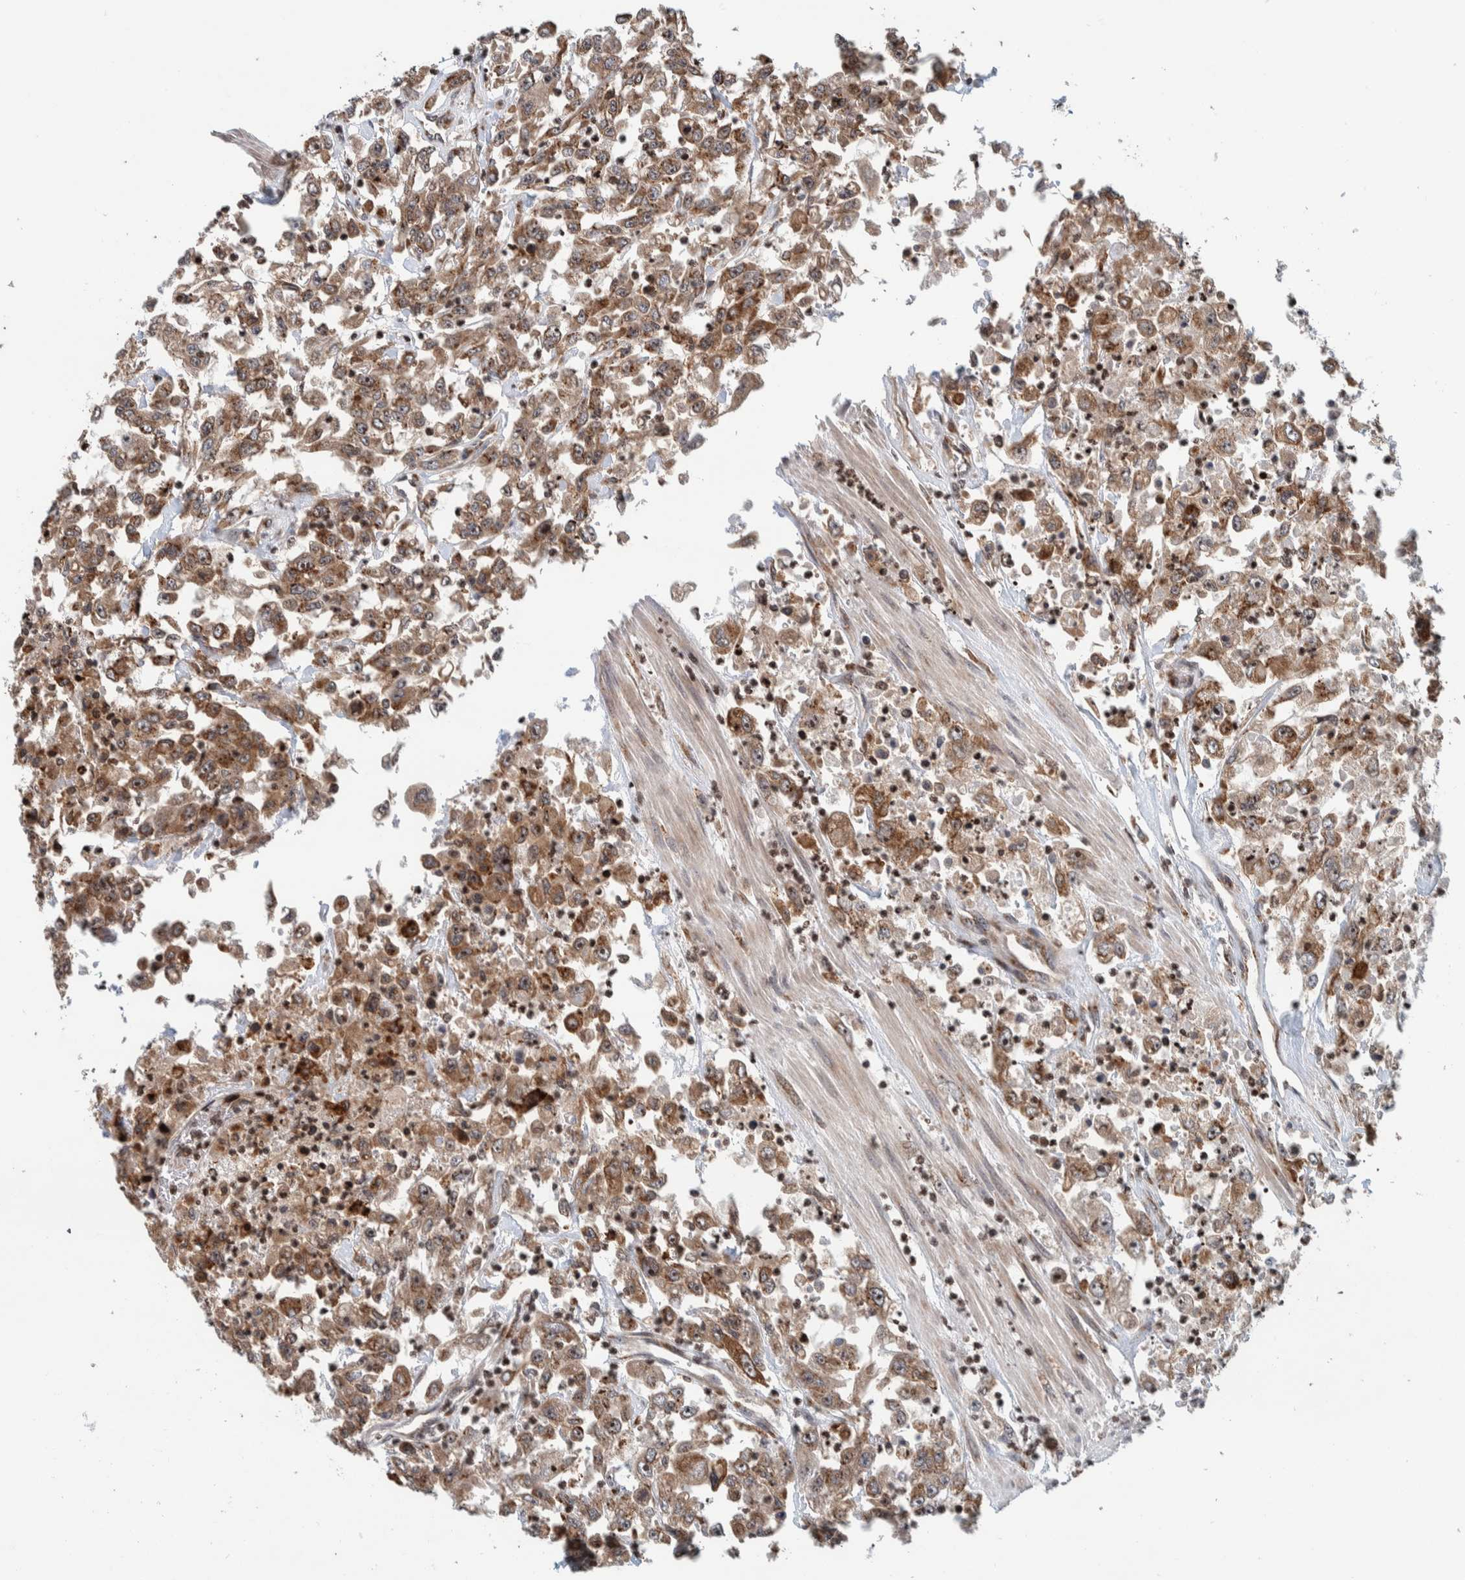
{"staining": {"intensity": "moderate", "quantity": ">75%", "location": "cytoplasmic/membranous"}, "tissue": "urothelial cancer", "cell_type": "Tumor cells", "image_type": "cancer", "snomed": [{"axis": "morphology", "description": "Urothelial carcinoma, High grade"}, {"axis": "topography", "description": "Urinary bladder"}], "caption": "Immunohistochemical staining of human high-grade urothelial carcinoma shows medium levels of moderate cytoplasmic/membranous positivity in about >75% of tumor cells. (Stains: DAB in brown, nuclei in blue, Microscopy: brightfield microscopy at high magnification).", "gene": "CCDC182", "patient": {"sex": "male", "age": 46}}